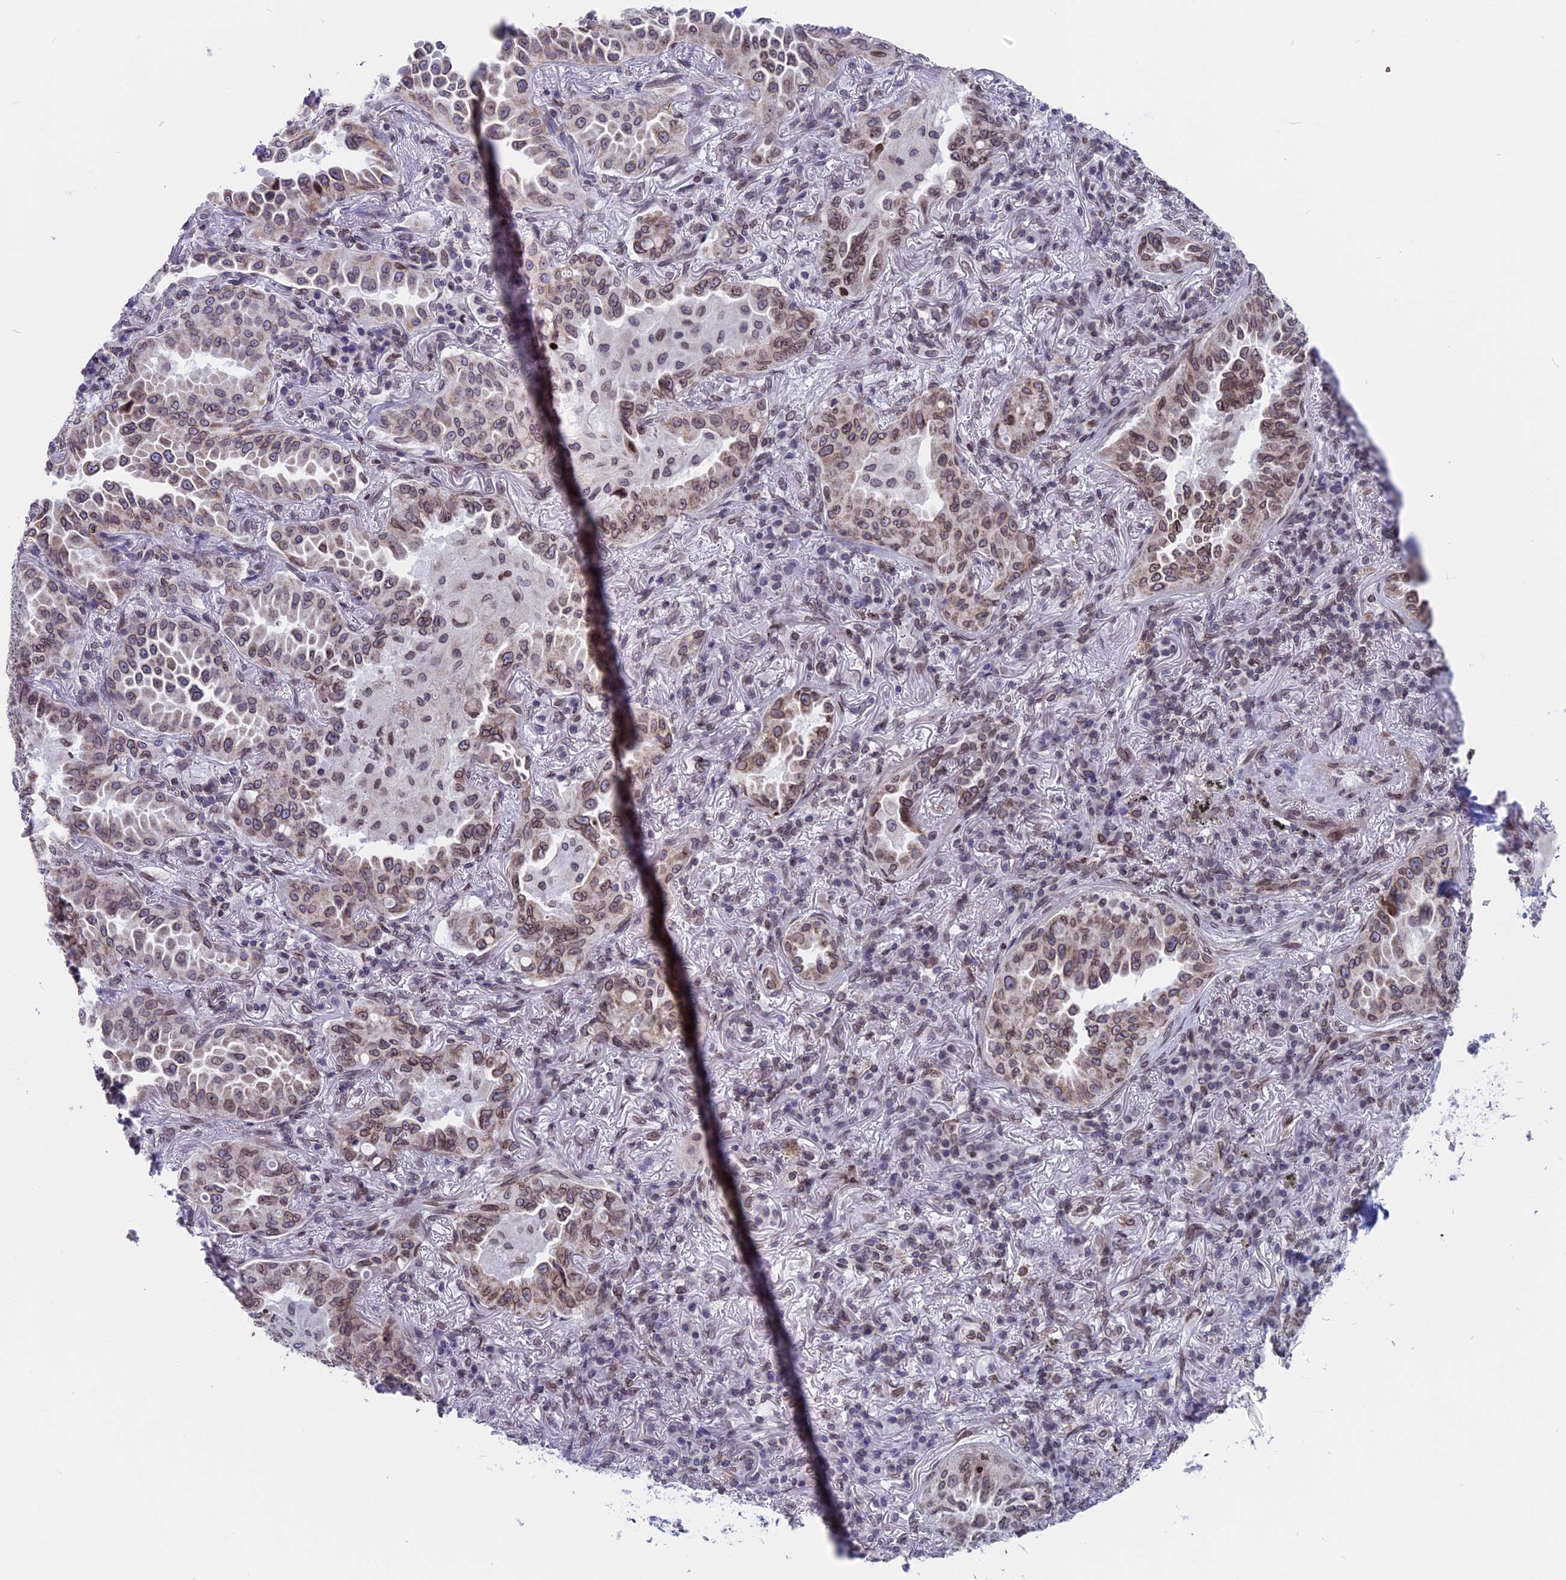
{"staining": {"intensity": "moderate", "quantity": ">75%", "location": "cytoplasmic/membranous,nuclear"}, "tissue": "lung cancer", "cell_type": "Tumor cells", "image_type": "cancer", "snomed": [{"axis": "morphology", "description": "Adenocarcinoma, NOS"}, {"axis": "topography", "description": "Lung"}], "caption": "Human lung adenocarcinoma stained with a brown dye displays moderate cytoplasmic/membranous and nuclear positive positivity in about >75% of tumor cells.", "gene": "PTCHD4", "patient": {"sex": "female", "age": 69}}